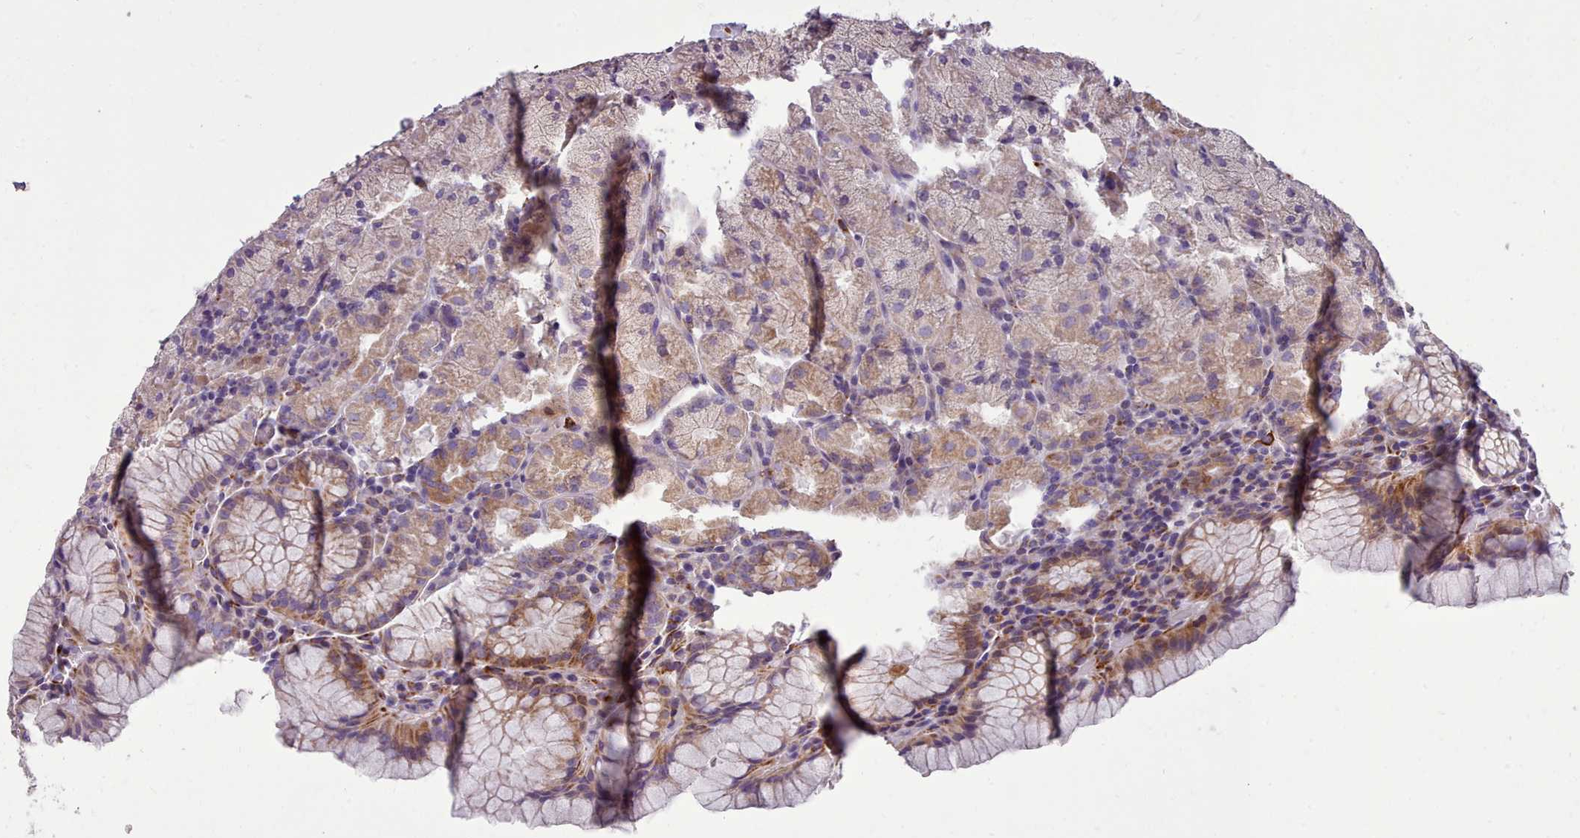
{"staining": {"intensity": "moderate", "quantity": ">75%", "location": "cytoplasmic/membranous"}, "tissue": "stomach", "cell_type": "Glandular cells", "image_type": "normal", "snomed": [{"axis": "morphology", "description": "Normal tissue, NOS"}, {"axis": "topography", "description": "Stomach, upper"}, {"axis": "topography", "description": "Stomach, lower"}], "caption": "DAB (3,3'-diaminobenzidine) immunohistochemical staining of normal human stomach shows moderate cytoplasmic/membranous protein positivity in approximately >75% of glandular cells.", "gene": "FKBP10", "patient": {"sex": "male", "age": 80}}